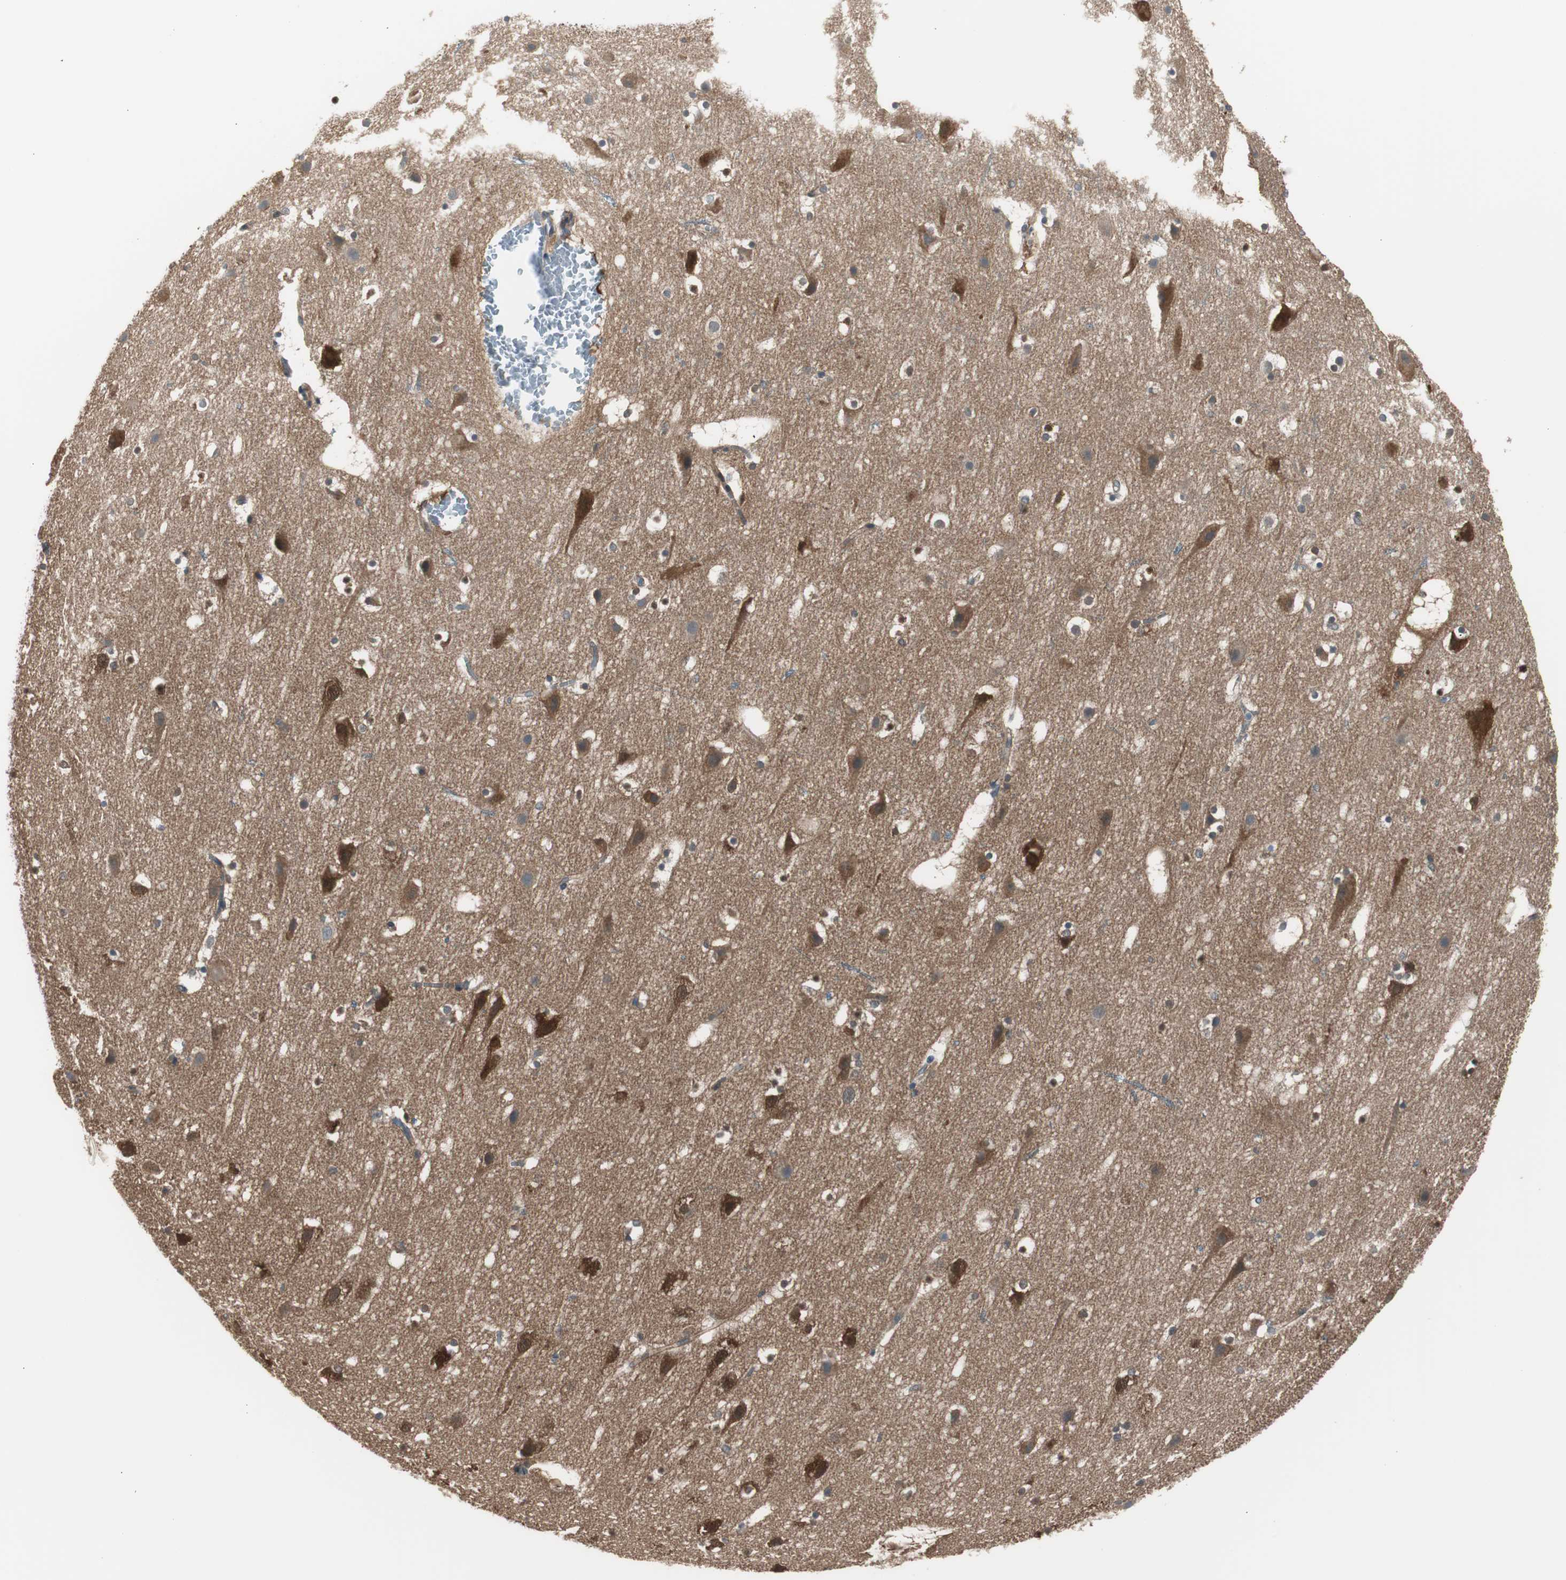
{"staining": {"intensity": "weak", "quantity": ">75%", "location": "cytoplasmic/membranous"}, "tissue": "cerebral cortex", "cell_type": "Endothelial cells", "image_type": "normal", "snomed": [{"axis": "morphology", "description": "Normal tissue, NOS"}, {"axis": "topography", "description": "Cerebral cortex"}], "caption": "This micrograph exhibits benign cerebral cortex stained with immunohistochemistry to label a protein in brown. The cytoplasmic/membranous of endothelial cells show weak positivity for the protein. Nuclei are counter-stained blue.", "gene": "STXBP4", "patient": {"sex": "male", "age": 45}}